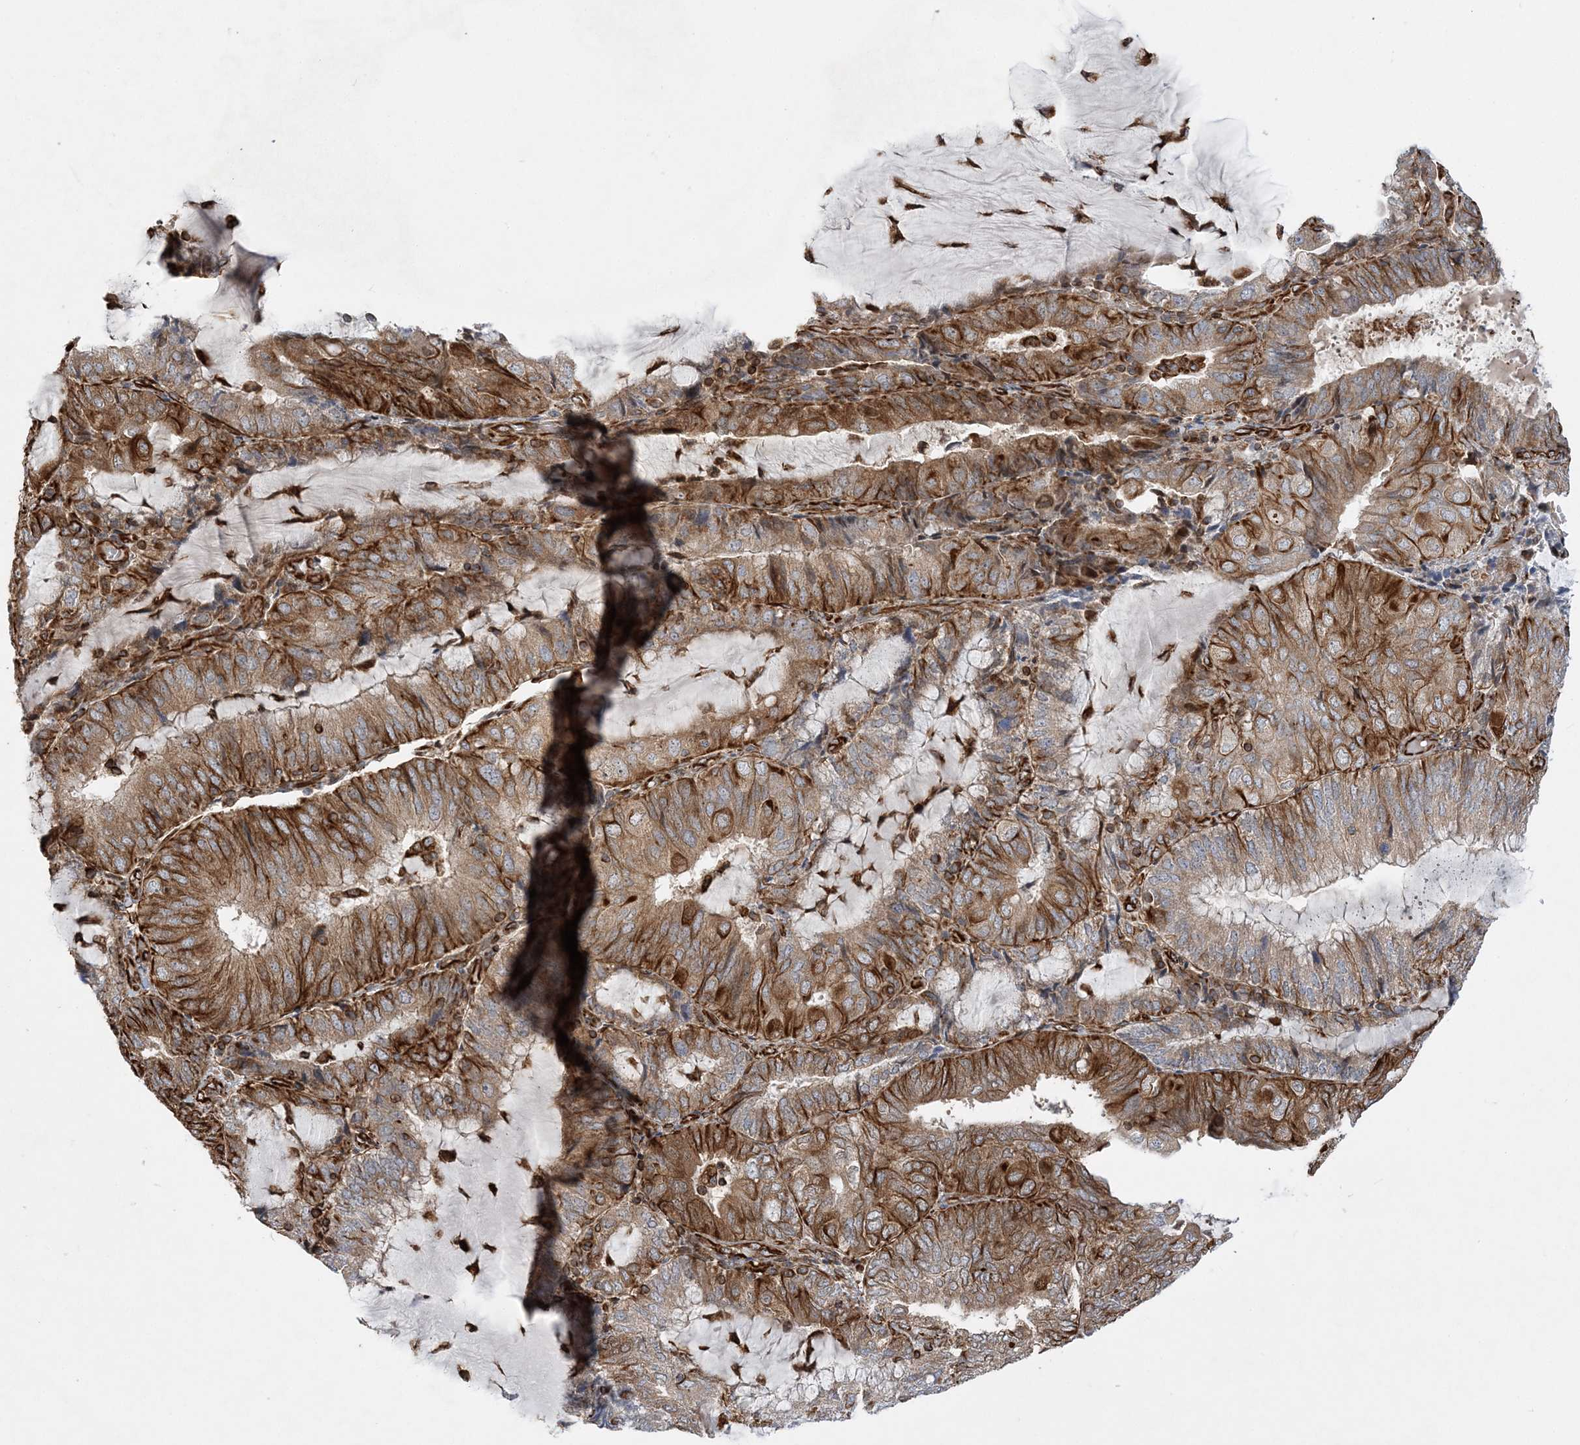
{"staining": {"intensity": "strong", "quantity": ">75%", "location": "cytoplasmic/membranous"}, "tissue": "endometrial cancer", "cell_type": "Tumor cells", "image_type": "cancer", "snomed": [{"axis": "morphology", "description": "Adenocarcinoma, NOS"}, {"axis": "topography", "description": "Endometrium"}], "caption": "Adenocarcinoma (endometrial) stained with DAB (3,3'-diaminobenzidine) immunohistochemistry demonstrates high levels of strong cytoplasmic/membranous staining in approximately >75% of tumor cells.", "gene": "FAM114A2", "patient": {"sex": "female", "age": 81}}